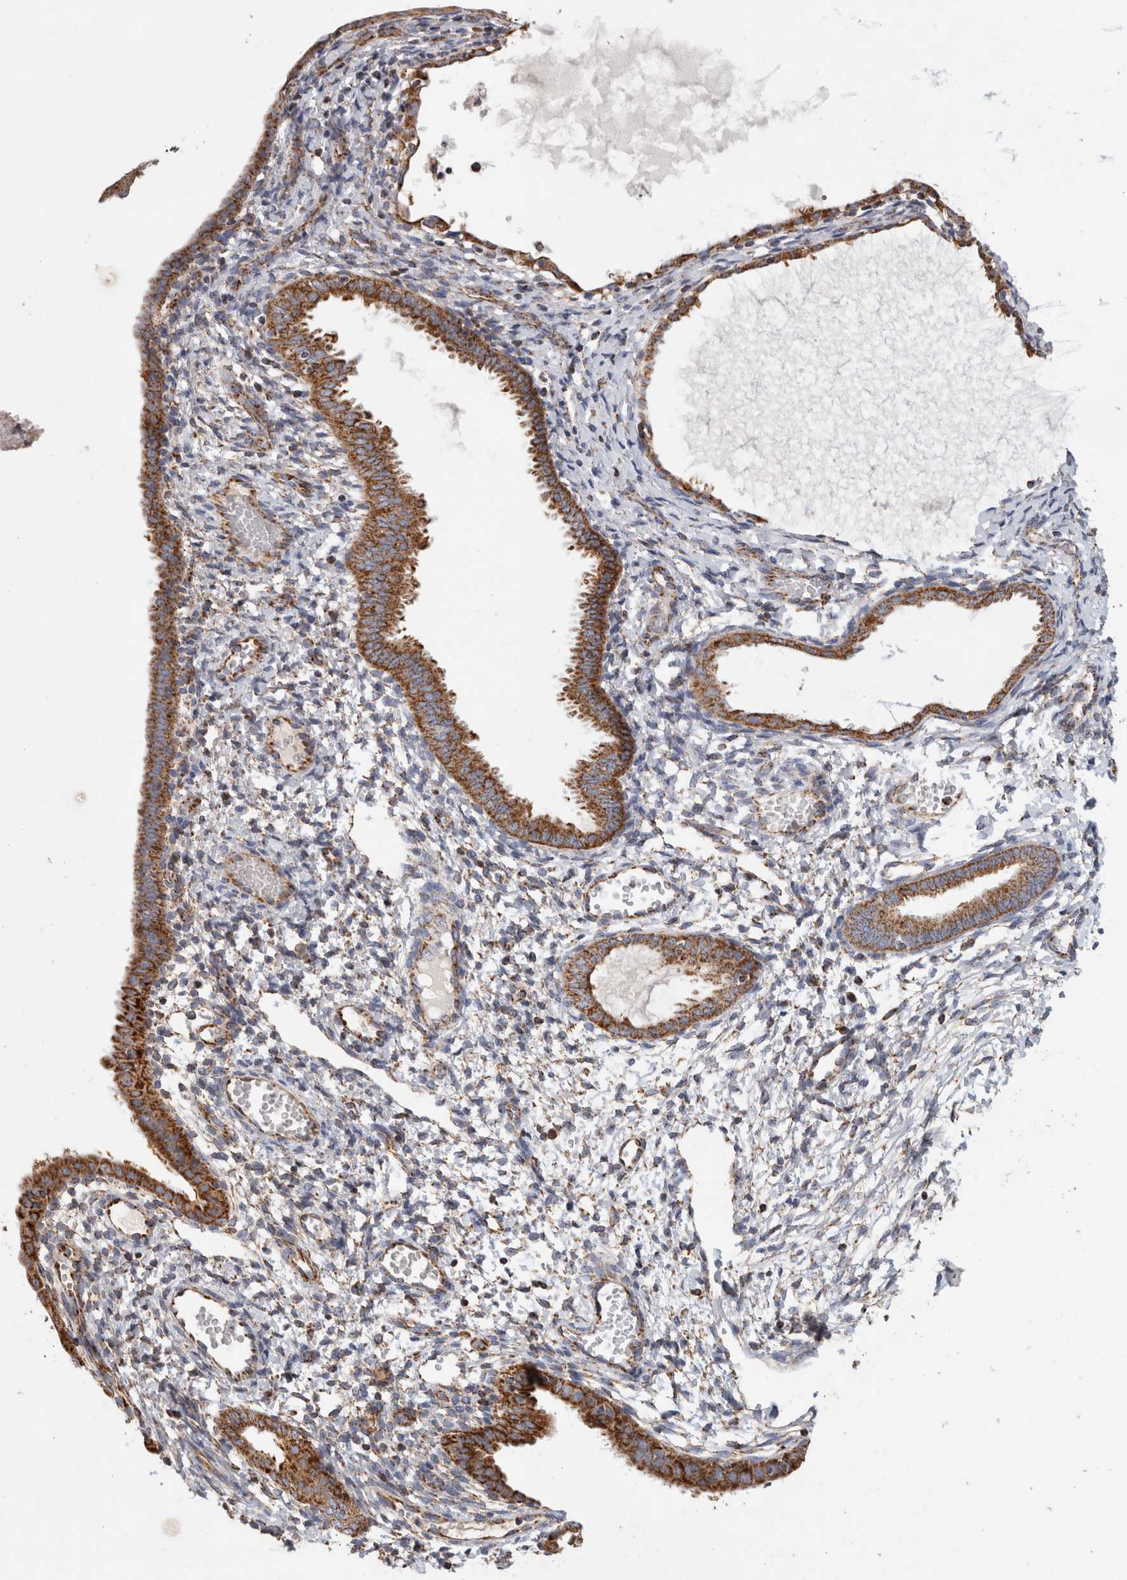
{"staining": {"intensity": "strong", "quantity": ">75%", "location": "cytoplasmic/membranous"}, "tissue": "endometrial cancer", "cell_type": "Tumor cells", "image_type": "cancer", "snomed": [{"axis": "morphology", "description": "Adenocarcinoma, NOS"}, {"axis": "topography", "description": "Endometrium"}], "caption": "The immunohistochemical stain highlights strong cytoplasmic/membranous expression in tumor cells of adenocarcinoma (endometrial) tissue. (IHC, brightfield microscopy, high magnification).", "gene": "IARS2", "patient": {"sex": "female", "age": 58}}